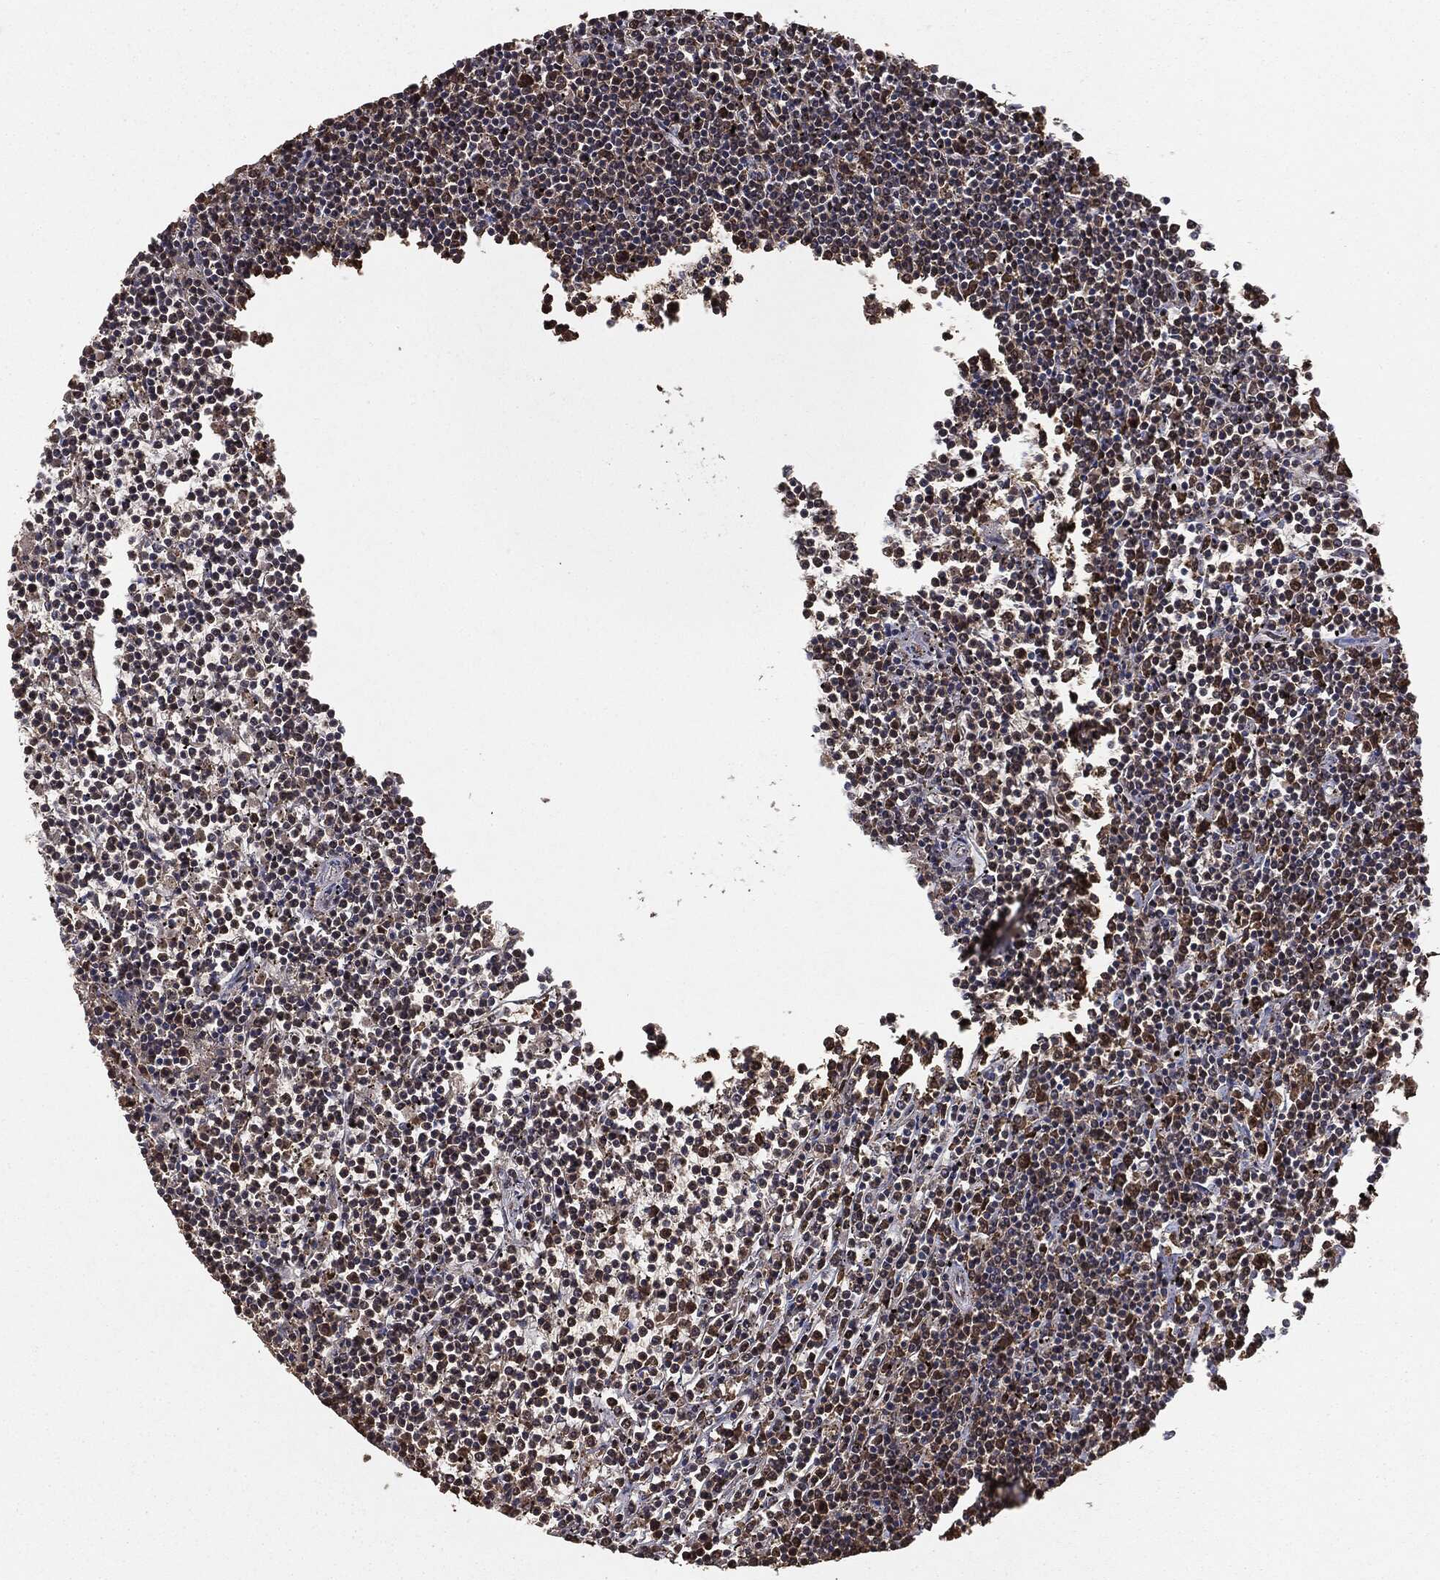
{"staining": {"intensity": "moderate", "quantity": "<25%", "location": "cytoplasmic/membranous"}, "tissue": "lymphoma", "cell_type": "Tumor cells", "image_type": "cancer", "snomed": [{"axis": "morphology", "description": "Malignant lymphoma, non-Hodgkin's type, Low grade"}, {"axis": "topography", "description": "Spleen"}], "caption": "This histopathology image exhibits lymphoma stained with immunohistochemistry to label a protein in brown. The cytoplasmic/membranous of tumor cells show moderate positivity for the protein. Nuclei are counter-stained blue.", "gene": "NME1", "patient": {"sex": "female", "age": 19}}